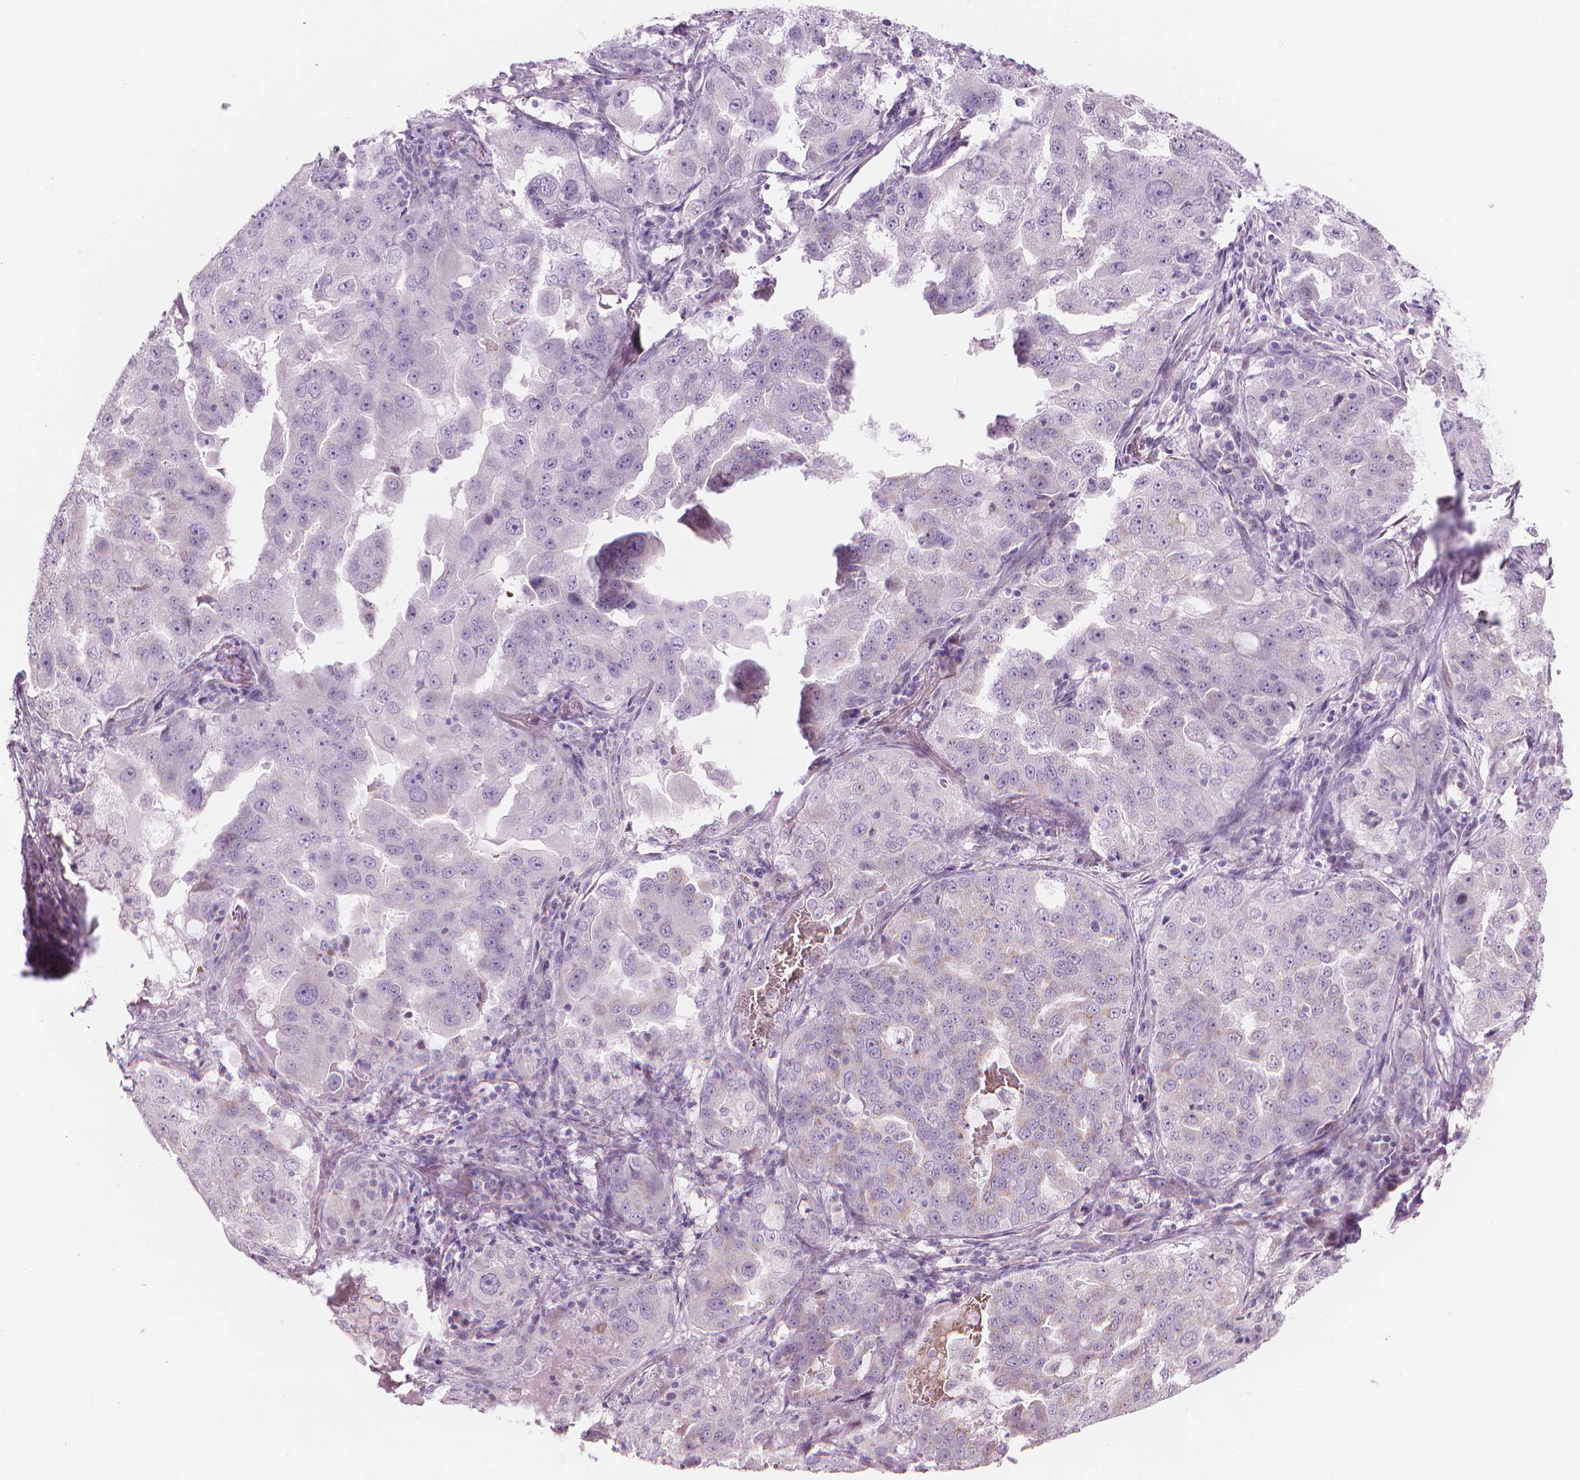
{"staining": {"intensity": "negative", "quantity": "none", "location": "none"}, "tissue": "lung cancer", "cell_type": "Tumor cells", "image_type": "cancer", "snomed": [{"axis": "morphology", "description": "Adenocarcinoma, NOS"}, {"axis": "topography", "description": "Lung"}], "caption": "Micrograph shows no significant protein positivity in tumor cells of lung cancer (adenocarcinoma).", "gene": "IFFO1", "patient": {"sex": "female", "age": 61}}